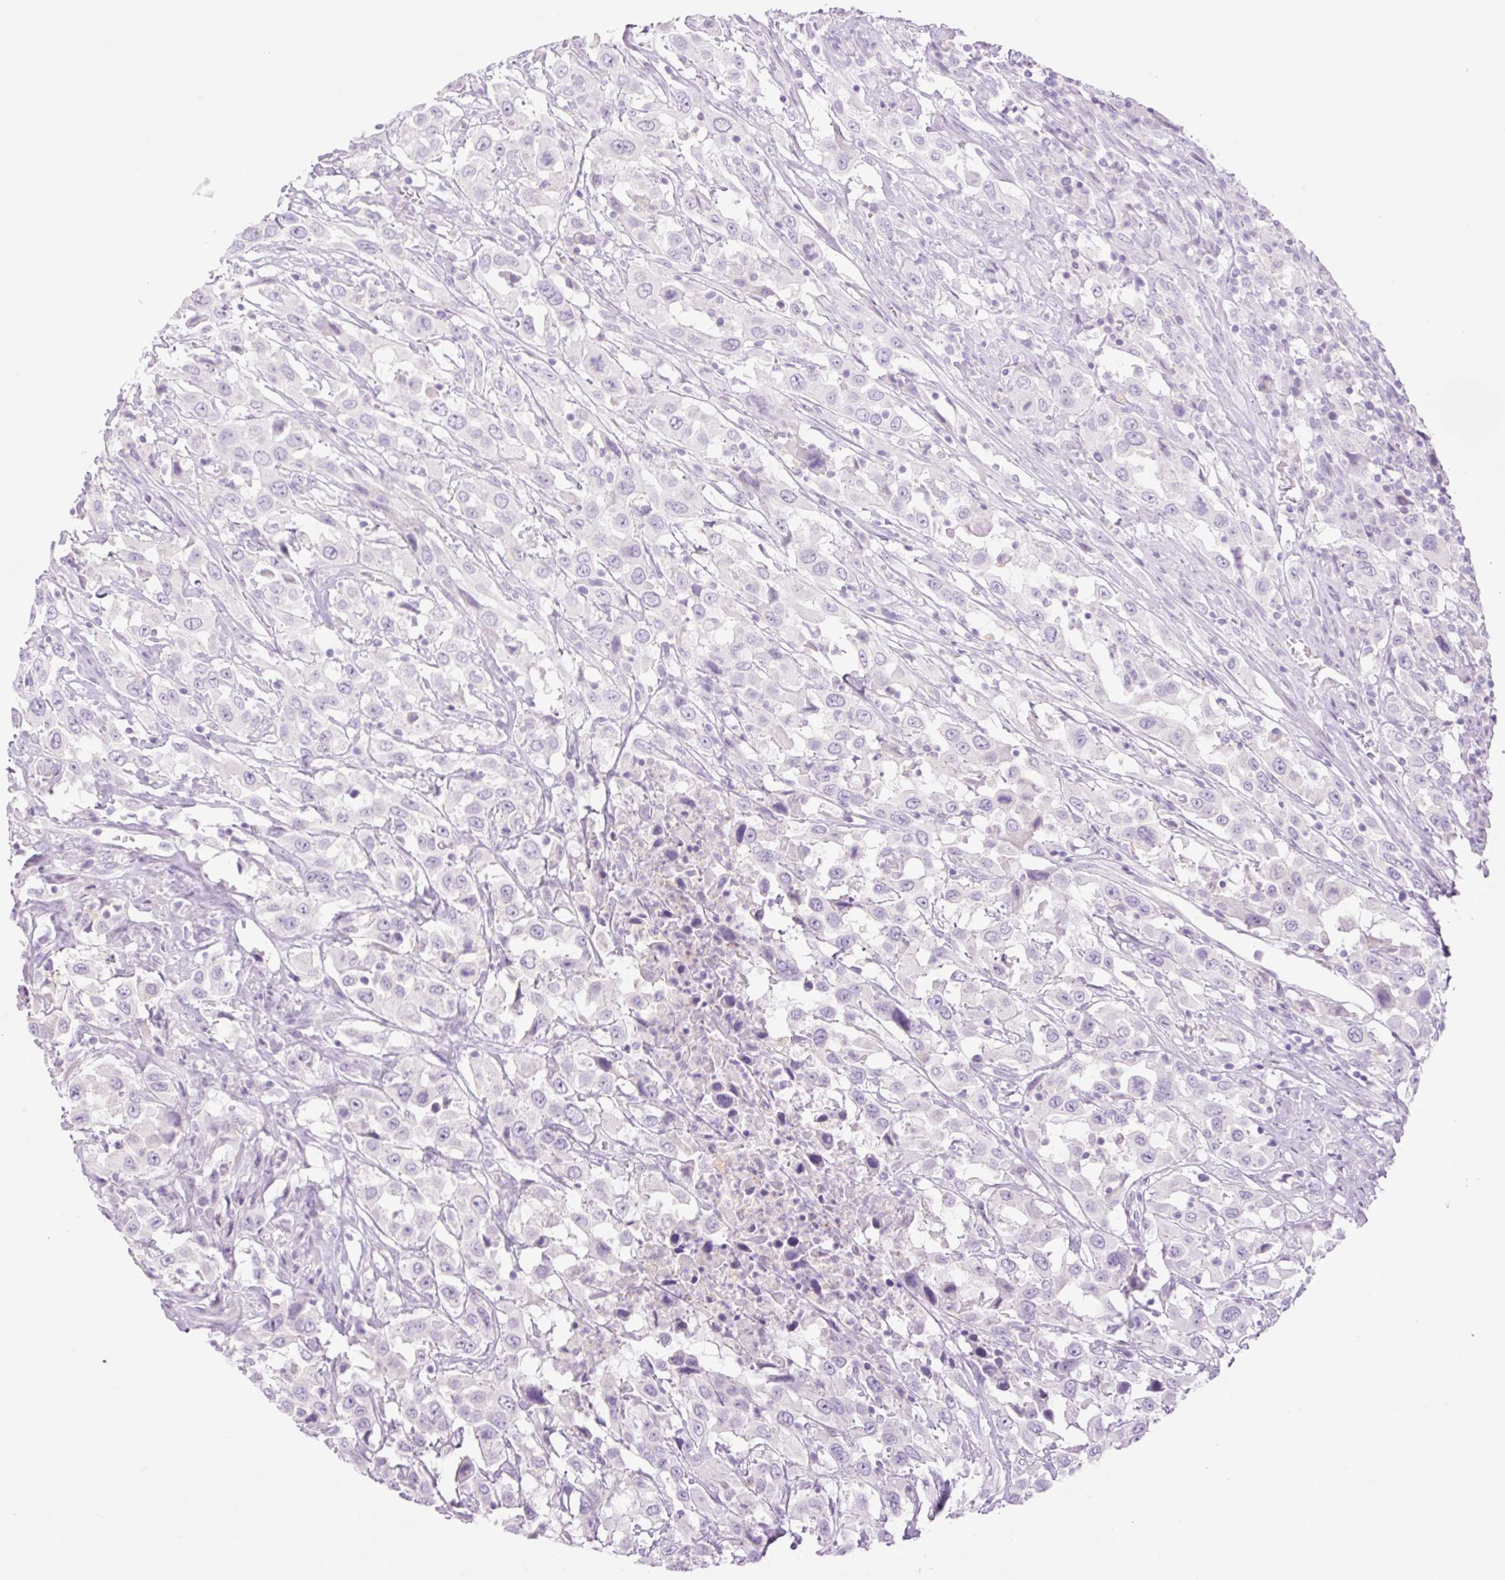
{"staining": {"intensity": "negative", "quantity": "none", "location": "none"}, "tissue": "urothelial cancer", "cell_type": "Tumor cells", "image_type": "cancer", "snomed": [{"axis": "morphology", "description": "Urothelial carcinoma, High grade"}, {"axis": "topography", "description": "Urinary bladder"}], "caption": "The immunohistochemistry histopathology image has no significant positivity in tumor cells of urothelial cancer tissue.", "gene": "TBX15", "patient": {"sex": "male", "age": 61}}